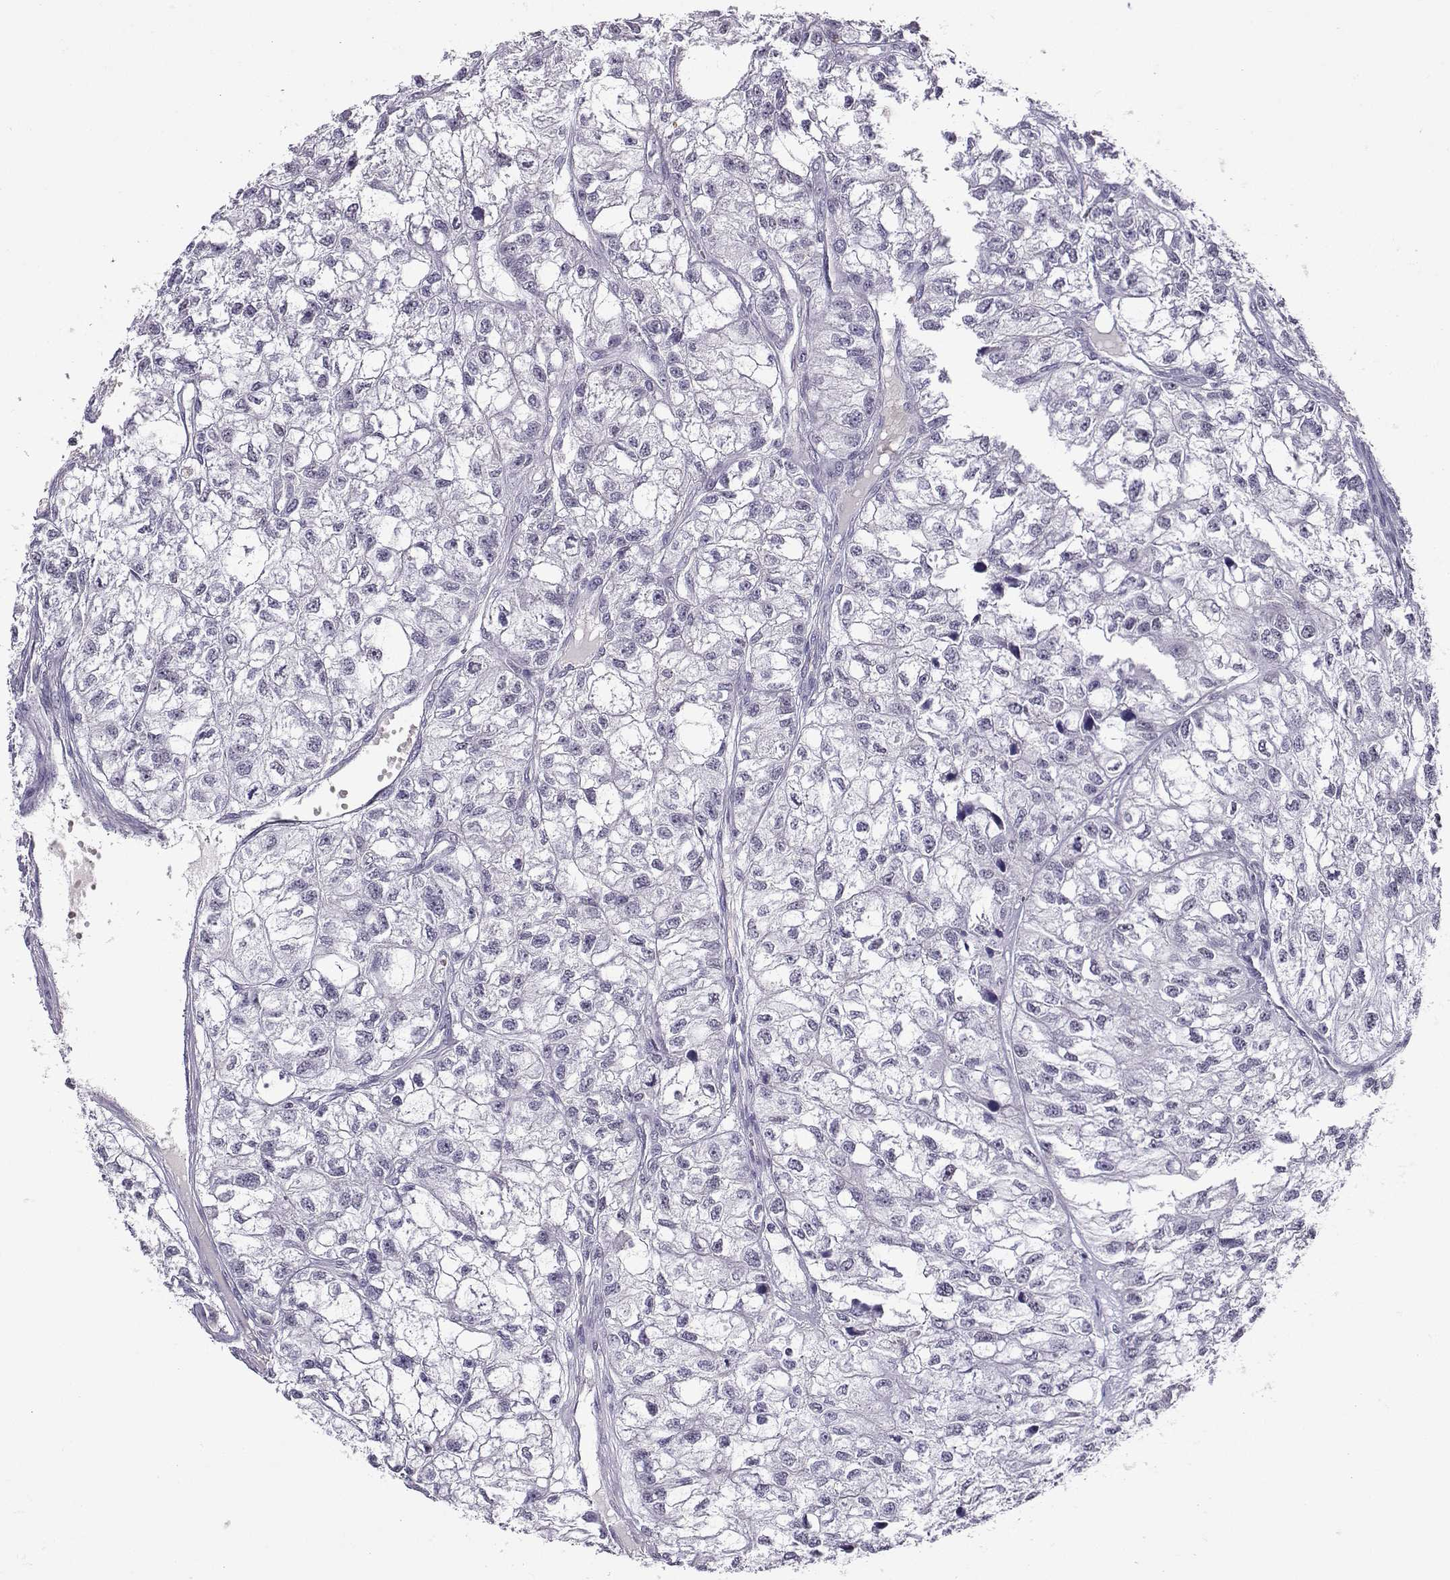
{"staining": {"intensity": "negative", "quantity": "none", "location": "none"}, "tissue": "renal cancer", "cell_type": "Tumor cells", "image_type": "cancer", "snomed": [{"axis": "morphology", "description": "Adenocarcinoma, NOS"}, {"axis": "topography", "description": "Kidney"}], "caption": "Renal cancer (adenocarcinoma) was stained to show a protein in brown. There is no significant expression in tumor cells. (DAB (3,3'-diaminobenzidine) immunohistochemistry (IHC) with hematoxylin counter stain).", "gene": "LRFN2", "patient": {"sex": "male", "age": 56}}